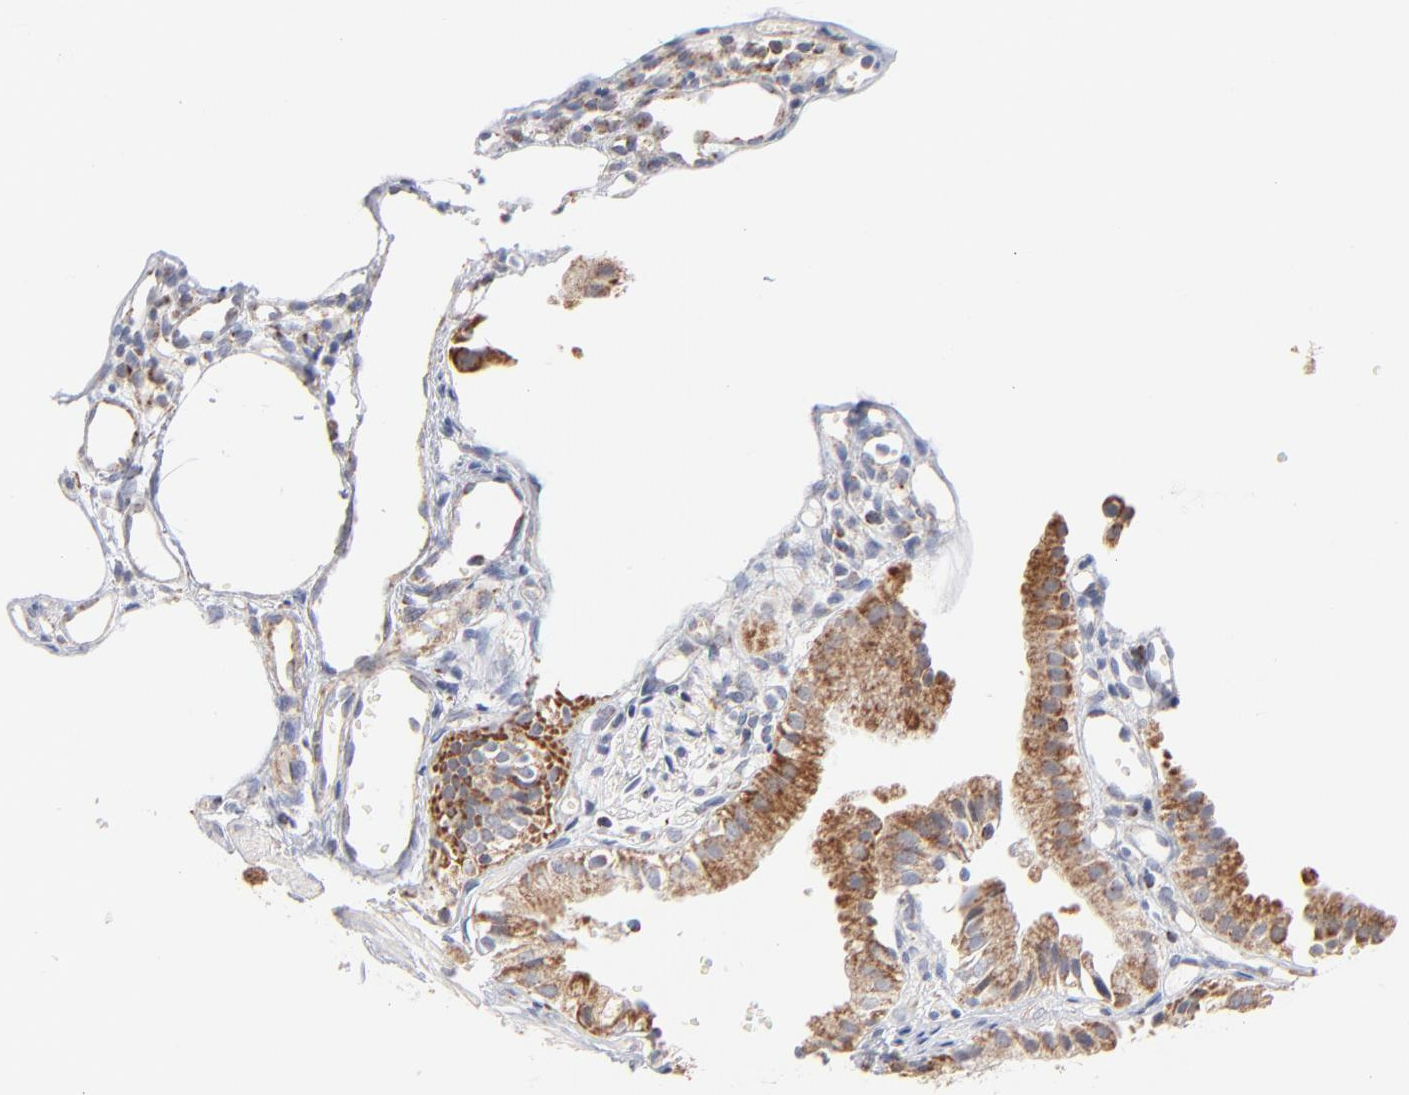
{"staining": {"intensity": "moderate", "quantity": ">75%", "location": "cytoplasmic/membranous"}, "tissue": "gallbladder", "cell_type": "Glandular cells", "image_type": "normal", "snomed": [{"axis": "morphology", "description": "Normal tissue, NOS"}, {"axis": "topography", "description": "Gallbladder"}], "caption": "DAB (3,3'-diaminobenzidine) immunohistochemical staining of benign human gallbladder displays moderate cytoplasmic/membranous protein staining in about >75% of glandular cells. Using DAB (3,3'-diaminobenzidine) (brown) and hematoxylin (blue) stains, captured at high magnification using brightfield microscopy.", "gene": "MRPL58", "patient": {"sex": "male", "age": 65}}